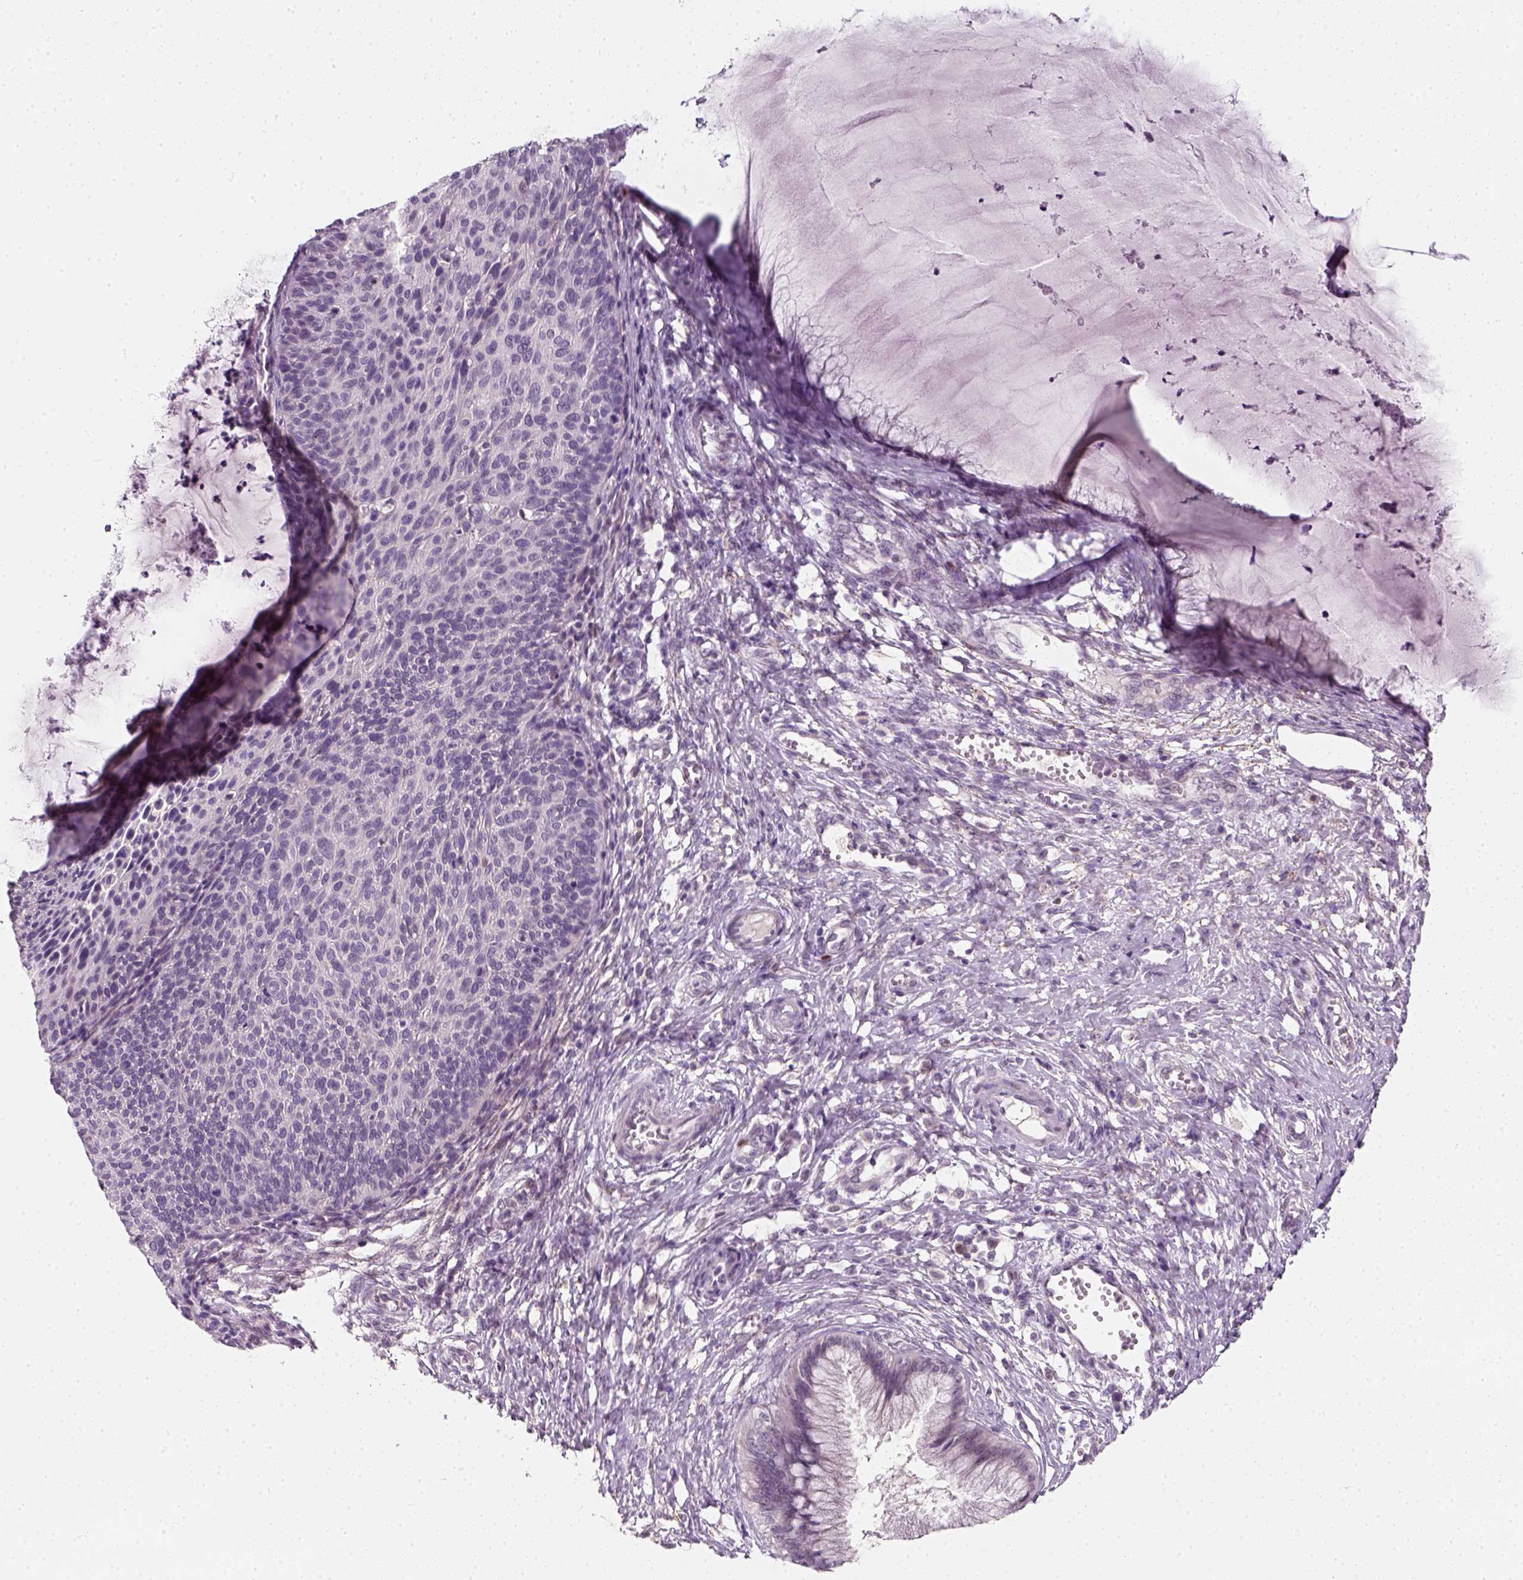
{"staining": {"intensity": "negative", "quantity": "none", "location": "none"}, "tissue": "cervical cancer", "cell_type": "Tumor cells", "image_type": "cancer", "snomed": [{"axis": "morphology", "description": "Squamous cell carcinoma, NOS"}, {"axis": "topography", "description": "Cervix"}], "caption": "A micrograph of human cervical cancer is negative for staining in tumor cells.", "gene": "TP53", "patient": {"sex": "female", "age": 36}}